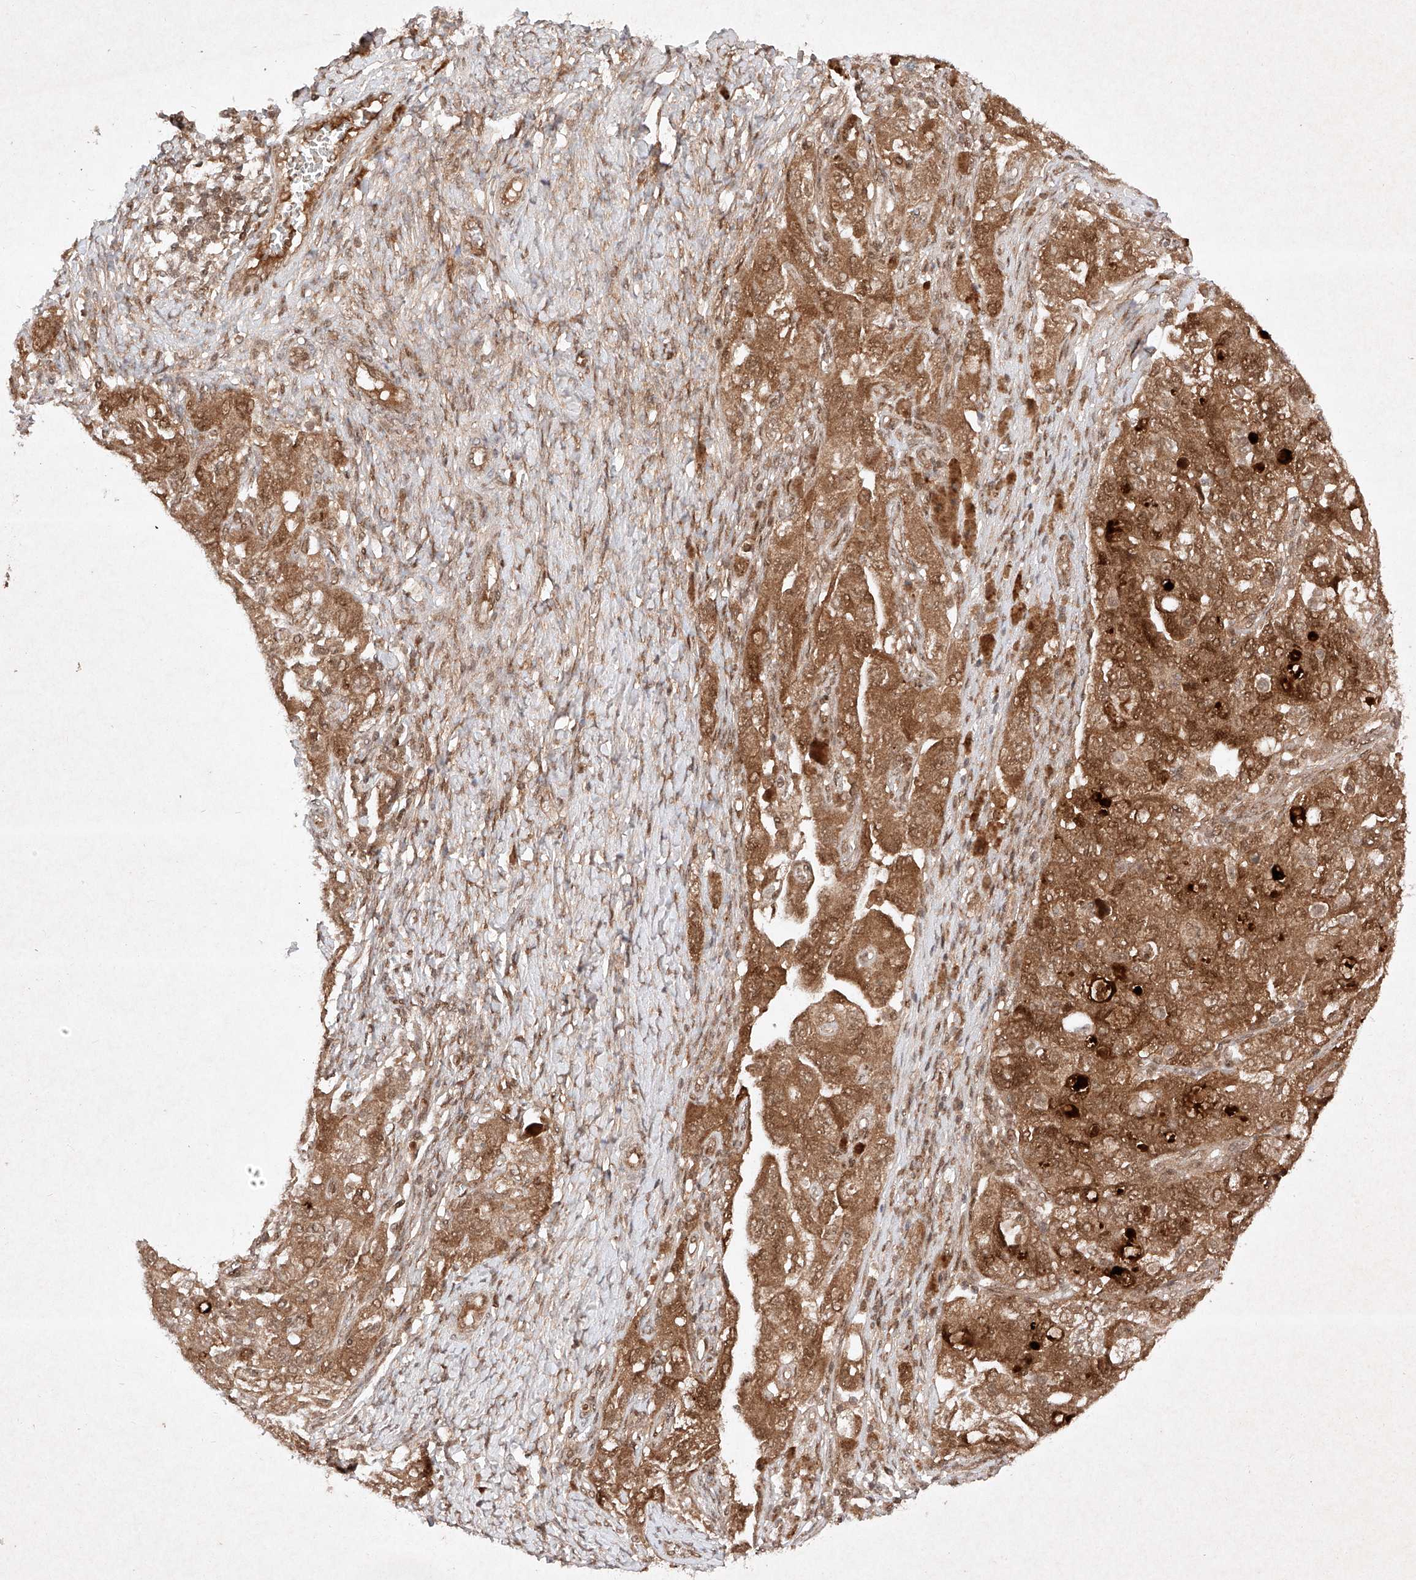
{"staining": {"intensity": "strong", "quantity": ">75%", "location": "cytoplasmic/membranous,nuclear"}, "tissue": "ovarian cancer", "cell_type": "Tumor cells", "image_type": "cancer", "snomed": [{"axis": "morphology", "description": "Carcinoma, NOS"}, {"axis": "morphology", "description": "Cystadenocarcinoma, serous, NOS"}, {"axis": "topography", "description": "Ovary"}], "caption": "High-power microscopy captured an immunohistochemistry (IHC) micrograph of ovarian cancer, revealing strong cytoplasmic/membranous and nuclear positivity in about >75% of tumor cells.", "gene": "RNF31", "patient": {"sex": "female", "age": 69}}